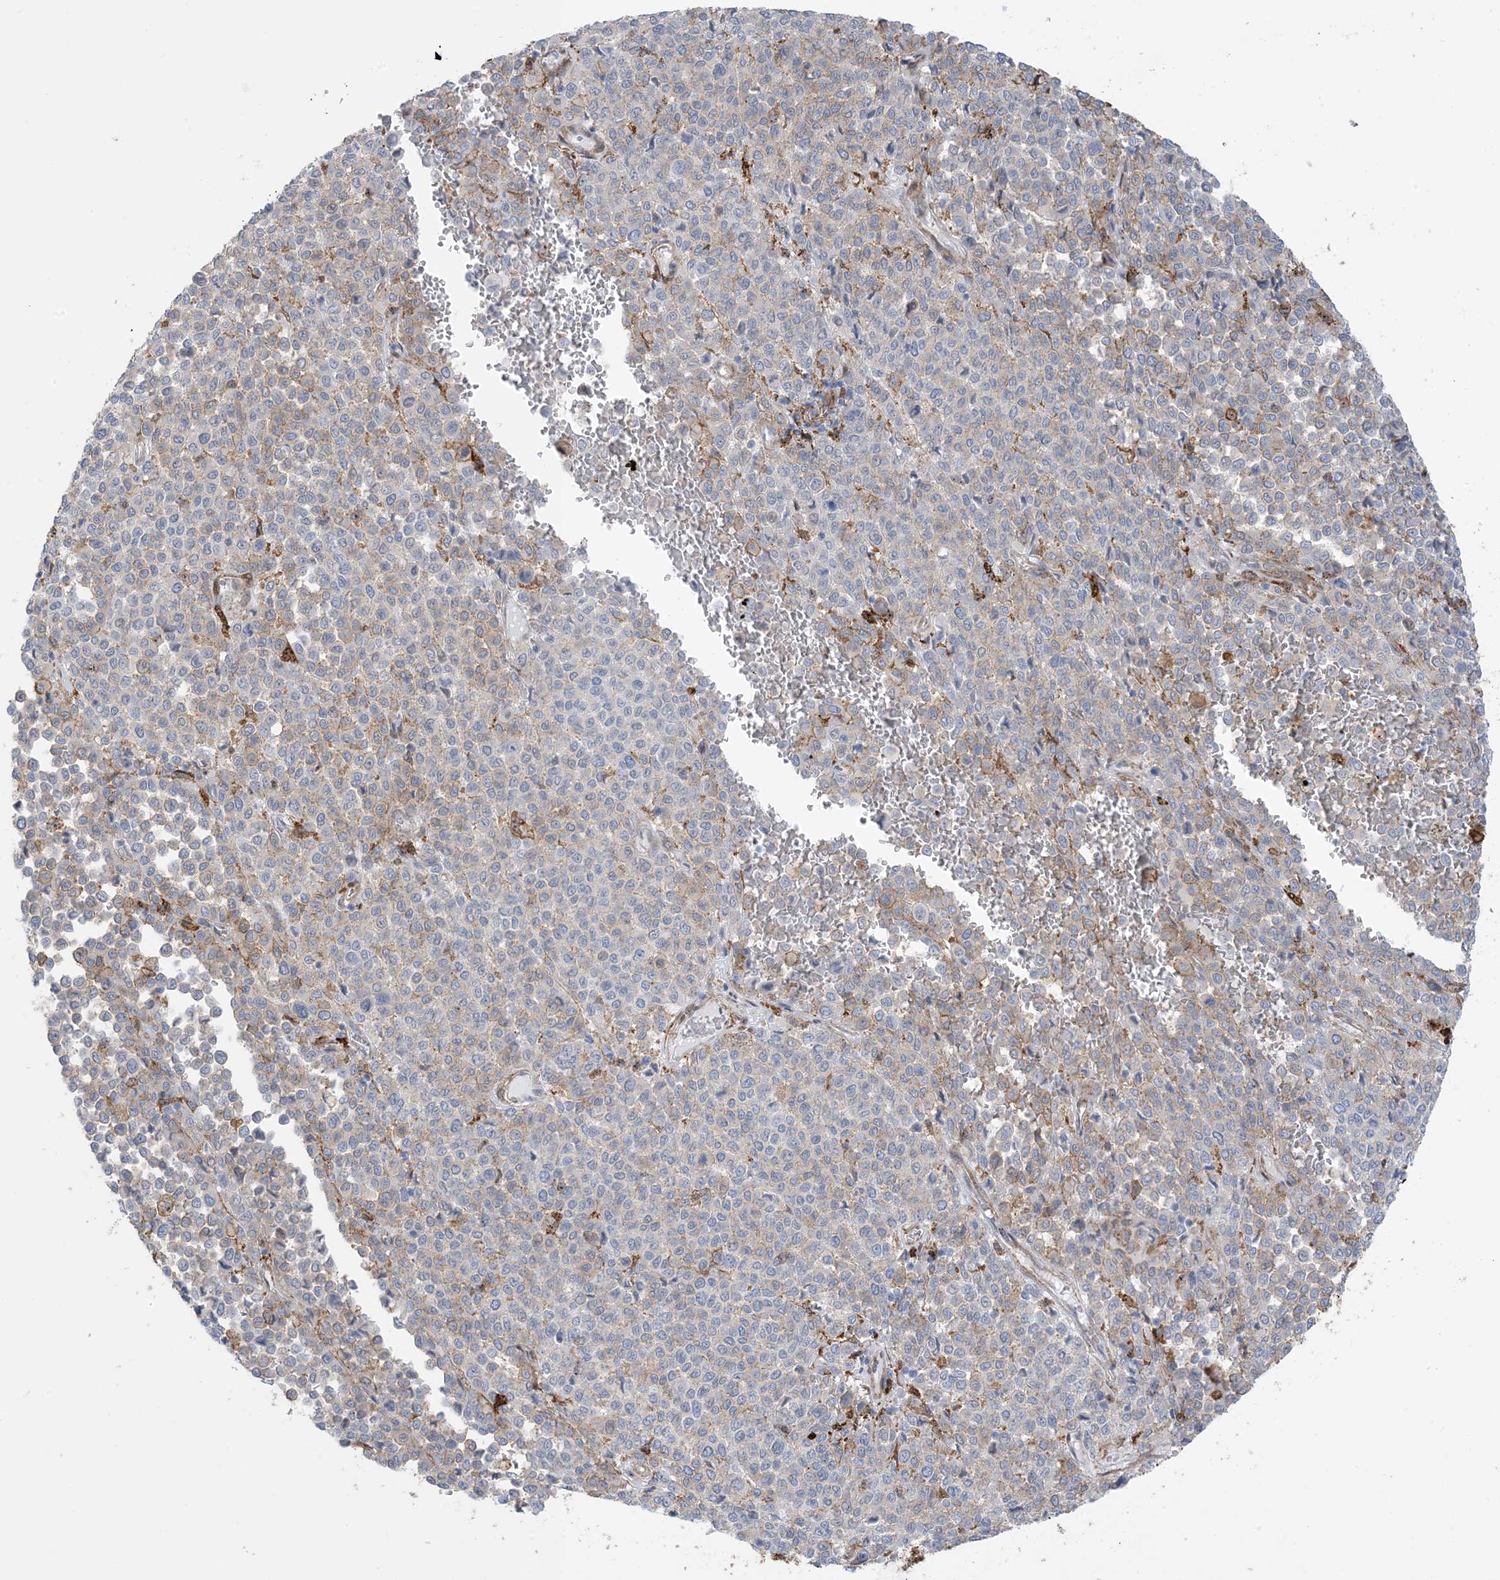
{"staining": {"intensity": "weak", "quantity": "<25%", "location": "cytoplasmic/membranous"}, "tissue": "melanoma", "cell_type": "Tumor cells", "image_type": "cancer", "snomed": [{"axis": "morphology", "description": "Malignant melanoma, Metastatic site"}, {"axis": "topography", "description": "Pancreas"}], "caption": "Immunohistochemistry image of neoplastic tissue: melanoma stained with DAB exhibits no significant protein positivity in tumor cells. (Stains: DAB (3,3'-diaminobenzidine) immunohistochemistry (IHC) with hematoxylin counter stain, Microscopy: brightfield microscopy at high magnification).", "gene": "ICMT", "patient": {"sex": "female", "age": 30}}